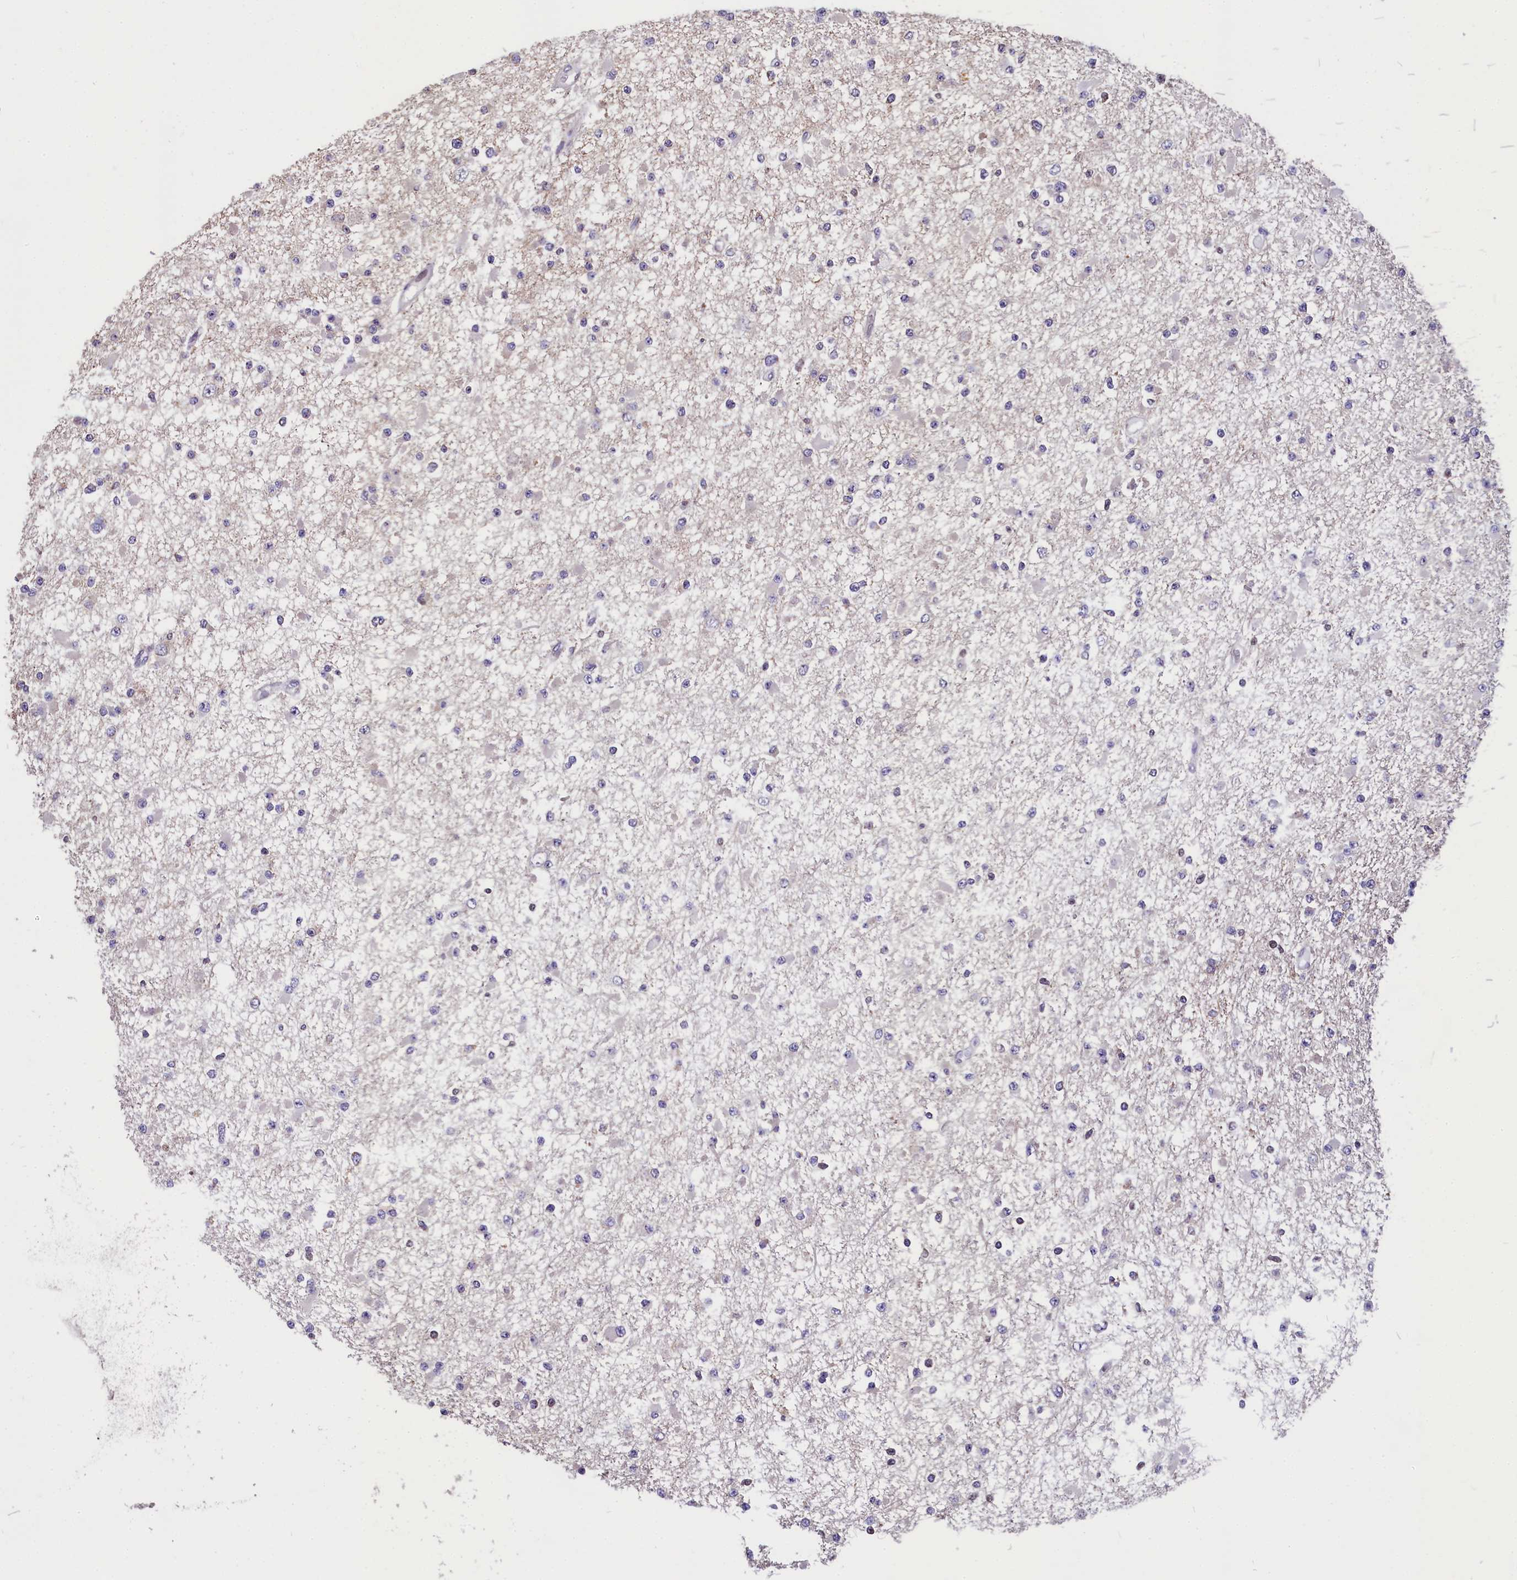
{"staining": {"intensity": "negative", "quantity": "none", "location": "none"}, "tissue": "glioma", "cell_type": "Tumor cells", "image_type": "cancer", "snomed": [{"axis": "morphology", "description": "Glioma, malignant, Low grade"}, {"axis": "topography", "description": "Brain"}], "caption": "Tumor cells show no significant expression in glioma. (DAB immunohistochemistry (IHC) with hematoxylin counter stain).", "gene": "ZNF2", "patient": {"sex": "female", "age": 22}}